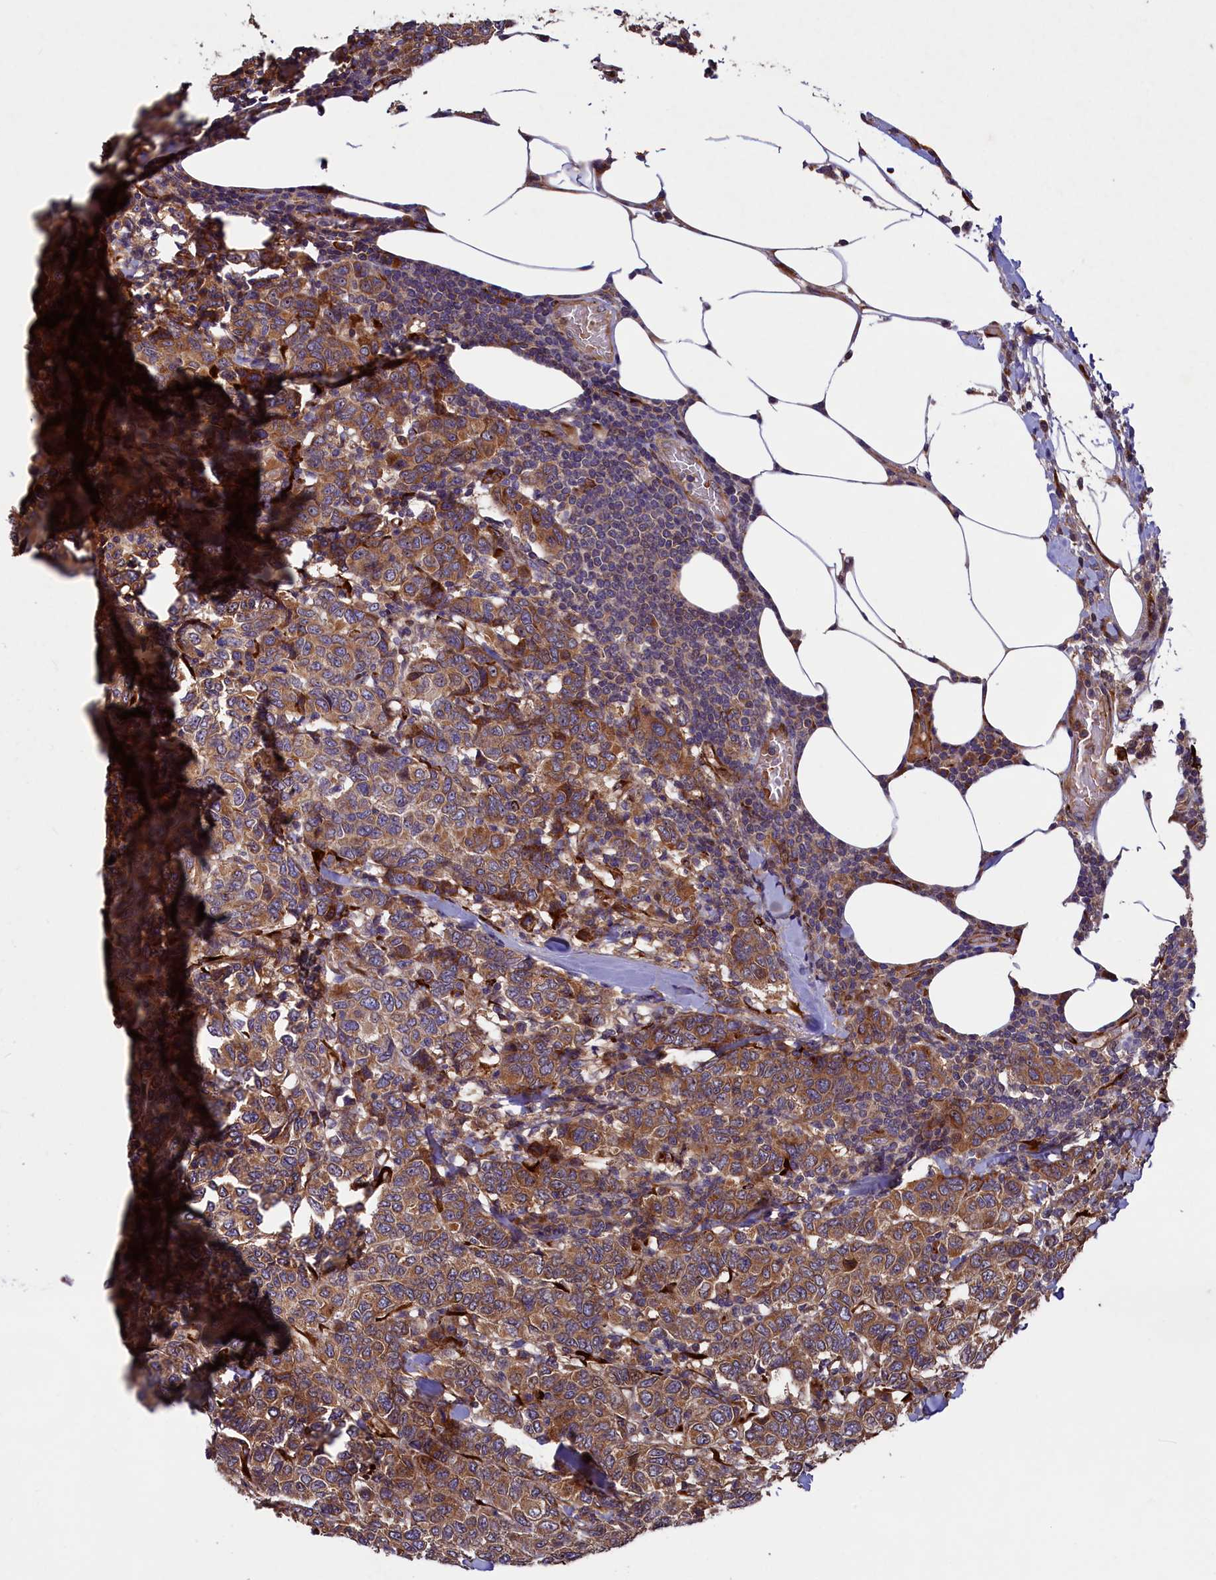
{"staining": {"intensity": "moderate", "quantity": ">75%", "location": "cytoplasmic/membranous"}, "tissue": "breast cancer", "cell_type": "Tumor cells", "image_type": "cancer", "snomed": [{"axis": "morphology", "description": "Duct carcinoma"}, {"axis": "topography", "description": "Breast"}], "caption": "High-magnification brightfield microscopy of breast cancer (invasive ductal carcinoma) stained with DAB (3,3'-diaminobenzidine) (brown) and counterstained with hematoxylin (blue). tumor cells exhibit moderate cytoplasmic/membranous positivity is appreciated in approximately>75% of cells.", "gene": "ARRDC4", "patient": {"sex": "female", "age": 55}}